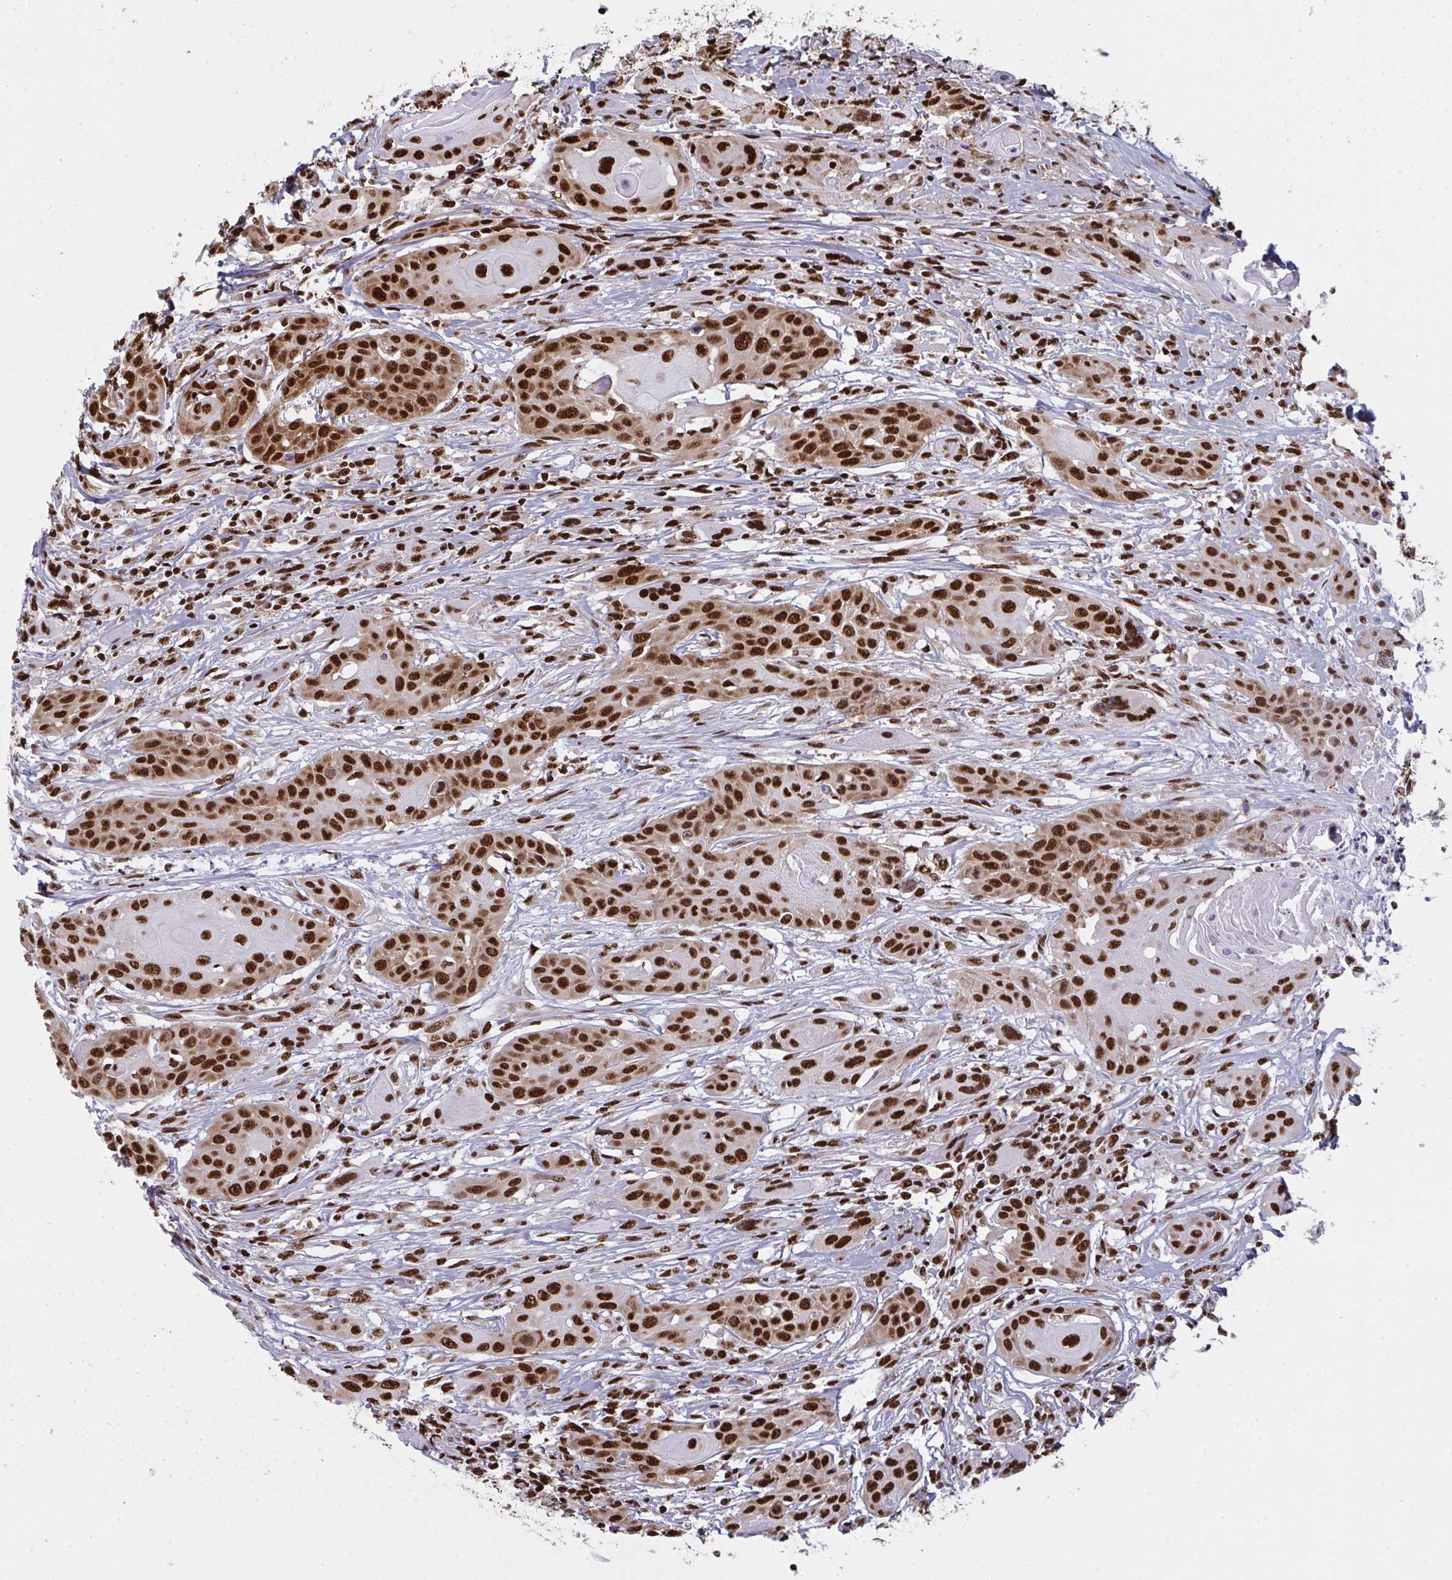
{"staining": {"intensity": "strong", "quantity": ">75%", "location": "nuclear"}, "tissue": "head and neck cancer", "cell_type": "Tumor cells", "image_type": "cancer", "snomed": [{"axis": "morphology", "description": "Squamous cell carcinoma, NOS"}, {"axis": "topography", "description": "Oral tissue"}, {"axis": "topography", "description": "Head-Neck"}, {"axis": "topography", "description": "Neck, NOS"}], "caption": "Immunohistochemical staining of head and neck cancer demonstrates strong nuclear protein expression in about >75% of tumor cells. The protein is stained brown, and the nuclei are stained in blue (DAB (3,3'-diaminobenzidine) IHC with brightfield microscopy, high magnification).", "gene": "GAR1", "patient": {"sex": "female", "age": 55}}